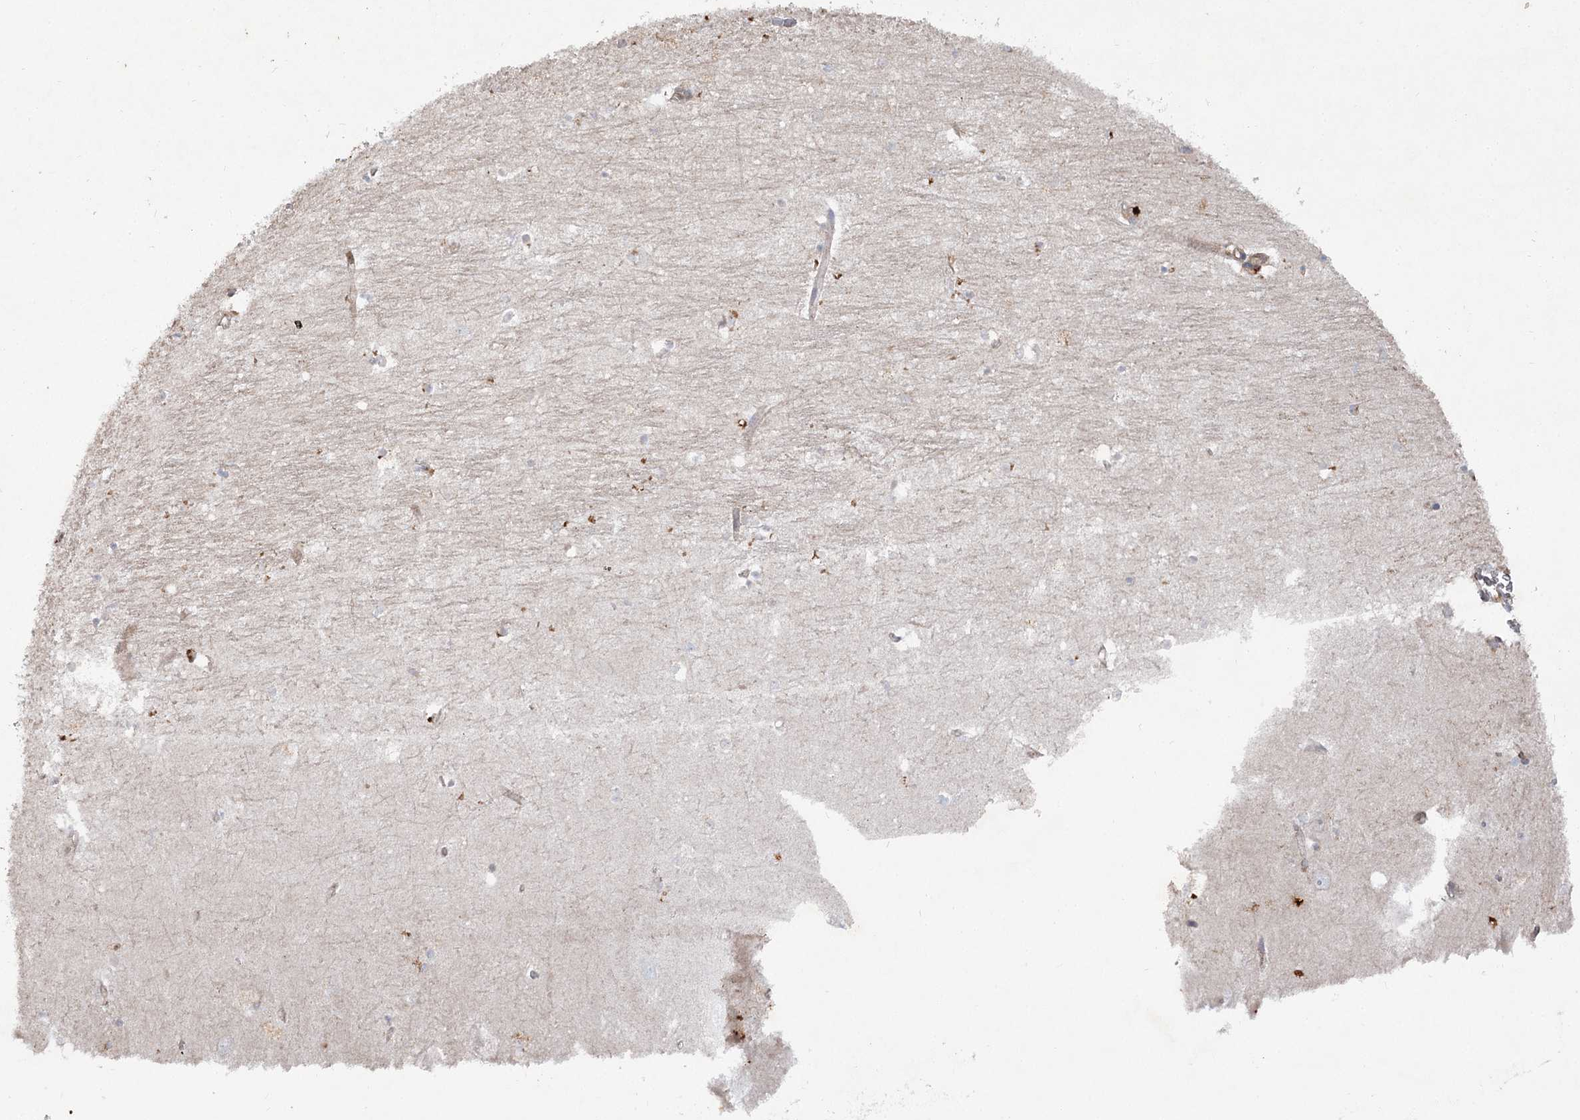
{"staining": {"intensity": "negative", "quantity": "none", "location": "none"}, "tissue": "hippocampus", "cell_type": "Glial cells", "image_type": "normal", "snomed": [{"axis": "morphology", "description": "Normal tissue, NOS"}, {"axis": "topography", "description": "Hippocampus"}], "caption": "Immunohistochemical staining of benign human hippocampus reveals no significant expression in glial cells.", "gene": "KIAA0825", "patient": {"sex": "female", "age": 64}}